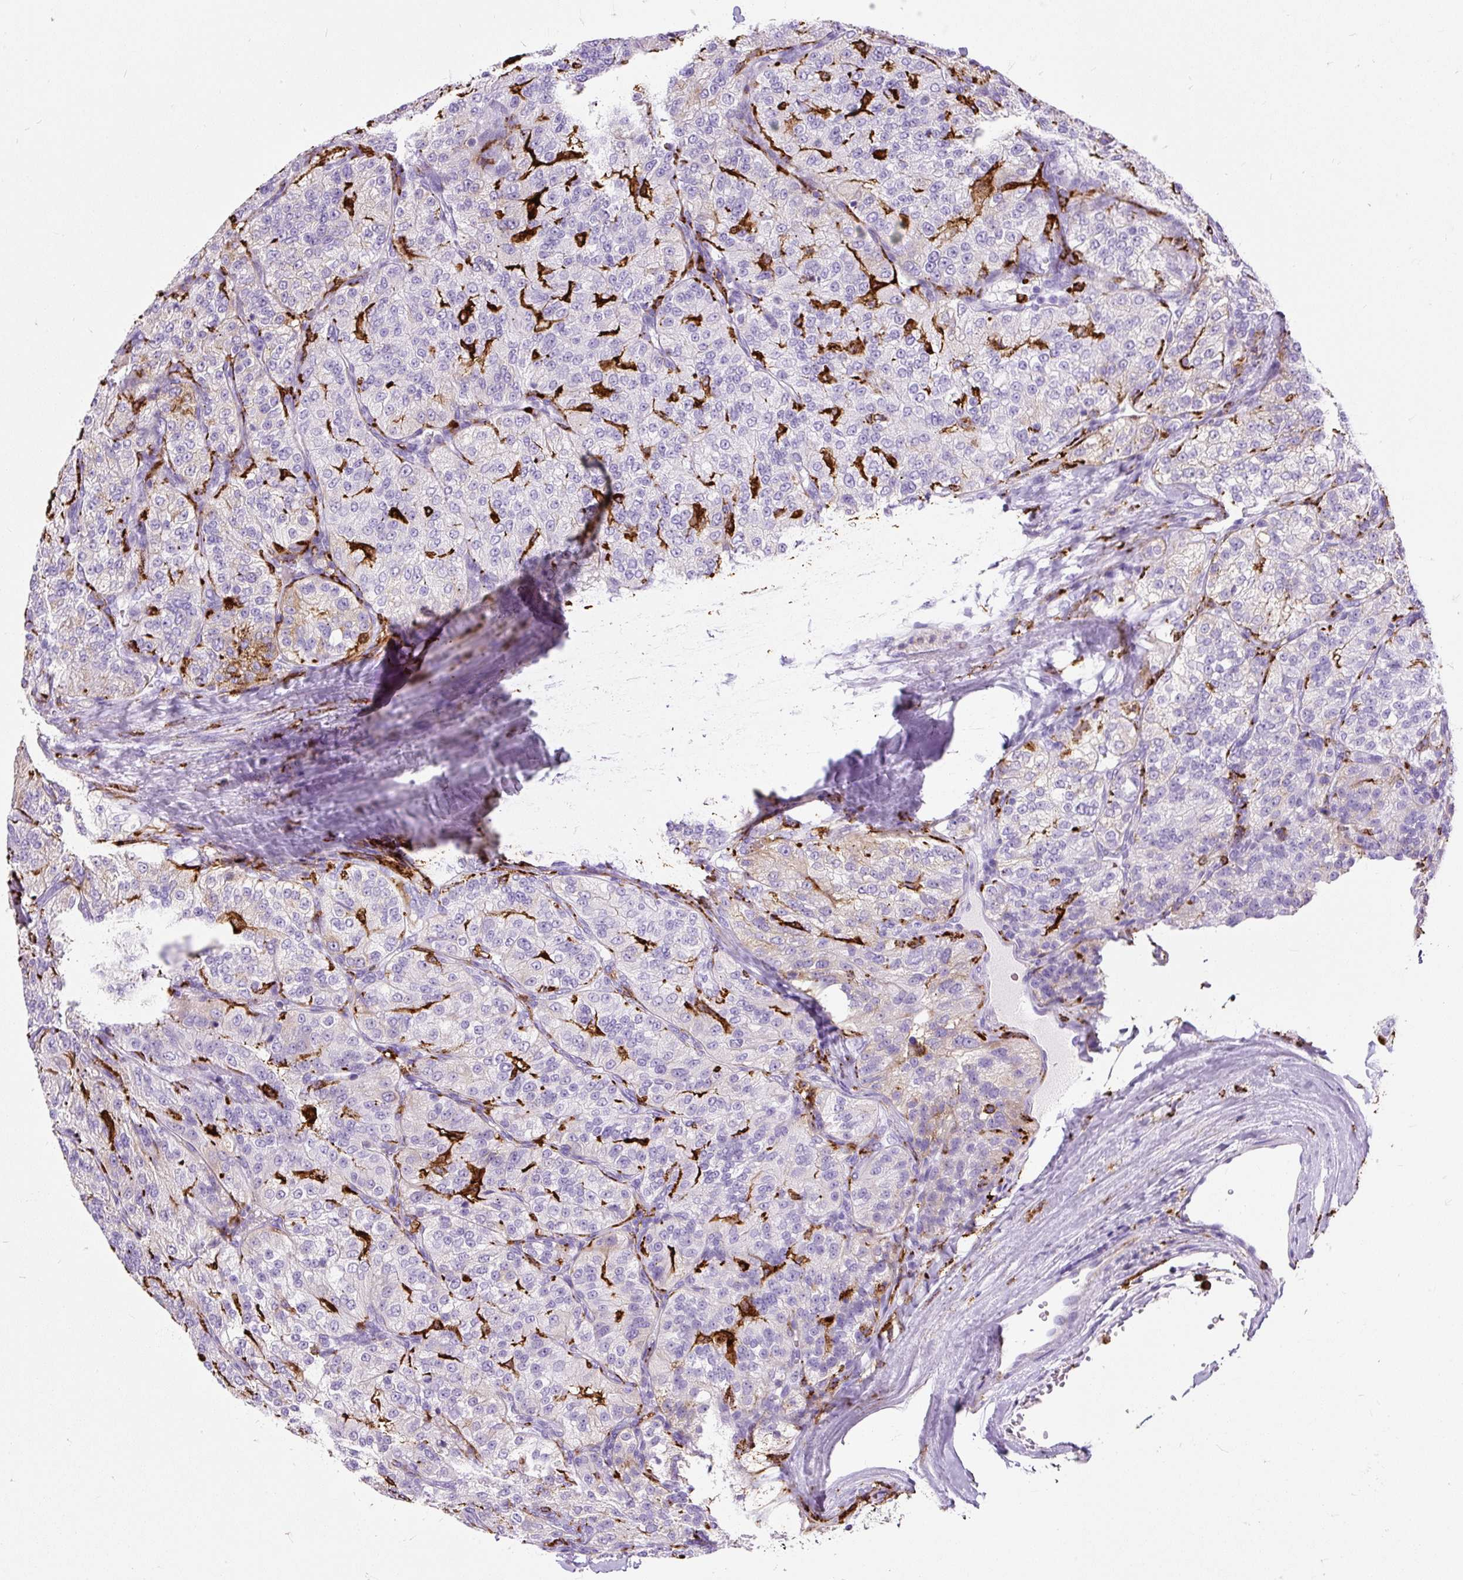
{"staining": {"intensity": "moderate", "quantity": "<25%", "location": "cytoplasmic/membranous"}, "tissue": "renal cancer", "cell_type": "Tumor cells", "image_type": "cancer", "snomed": [{"axis": "morphology", "description": "Adenocarcinoma, NOS"}, {"axis": "topography", "description": "Kidney"}], "caption": "IHC photomicrograph of neoplastic tissue: renal adenocarcinoma stained using immunohistochemistry exhibits low levels of moderate protein expression localized specifically in the cytoplasmic/membranous of tumor cells, appearing as a cytoplasmic/membranous brown color.", "gene": "HLA-DRA", "patient": {"sex": "female", "age": 63}}